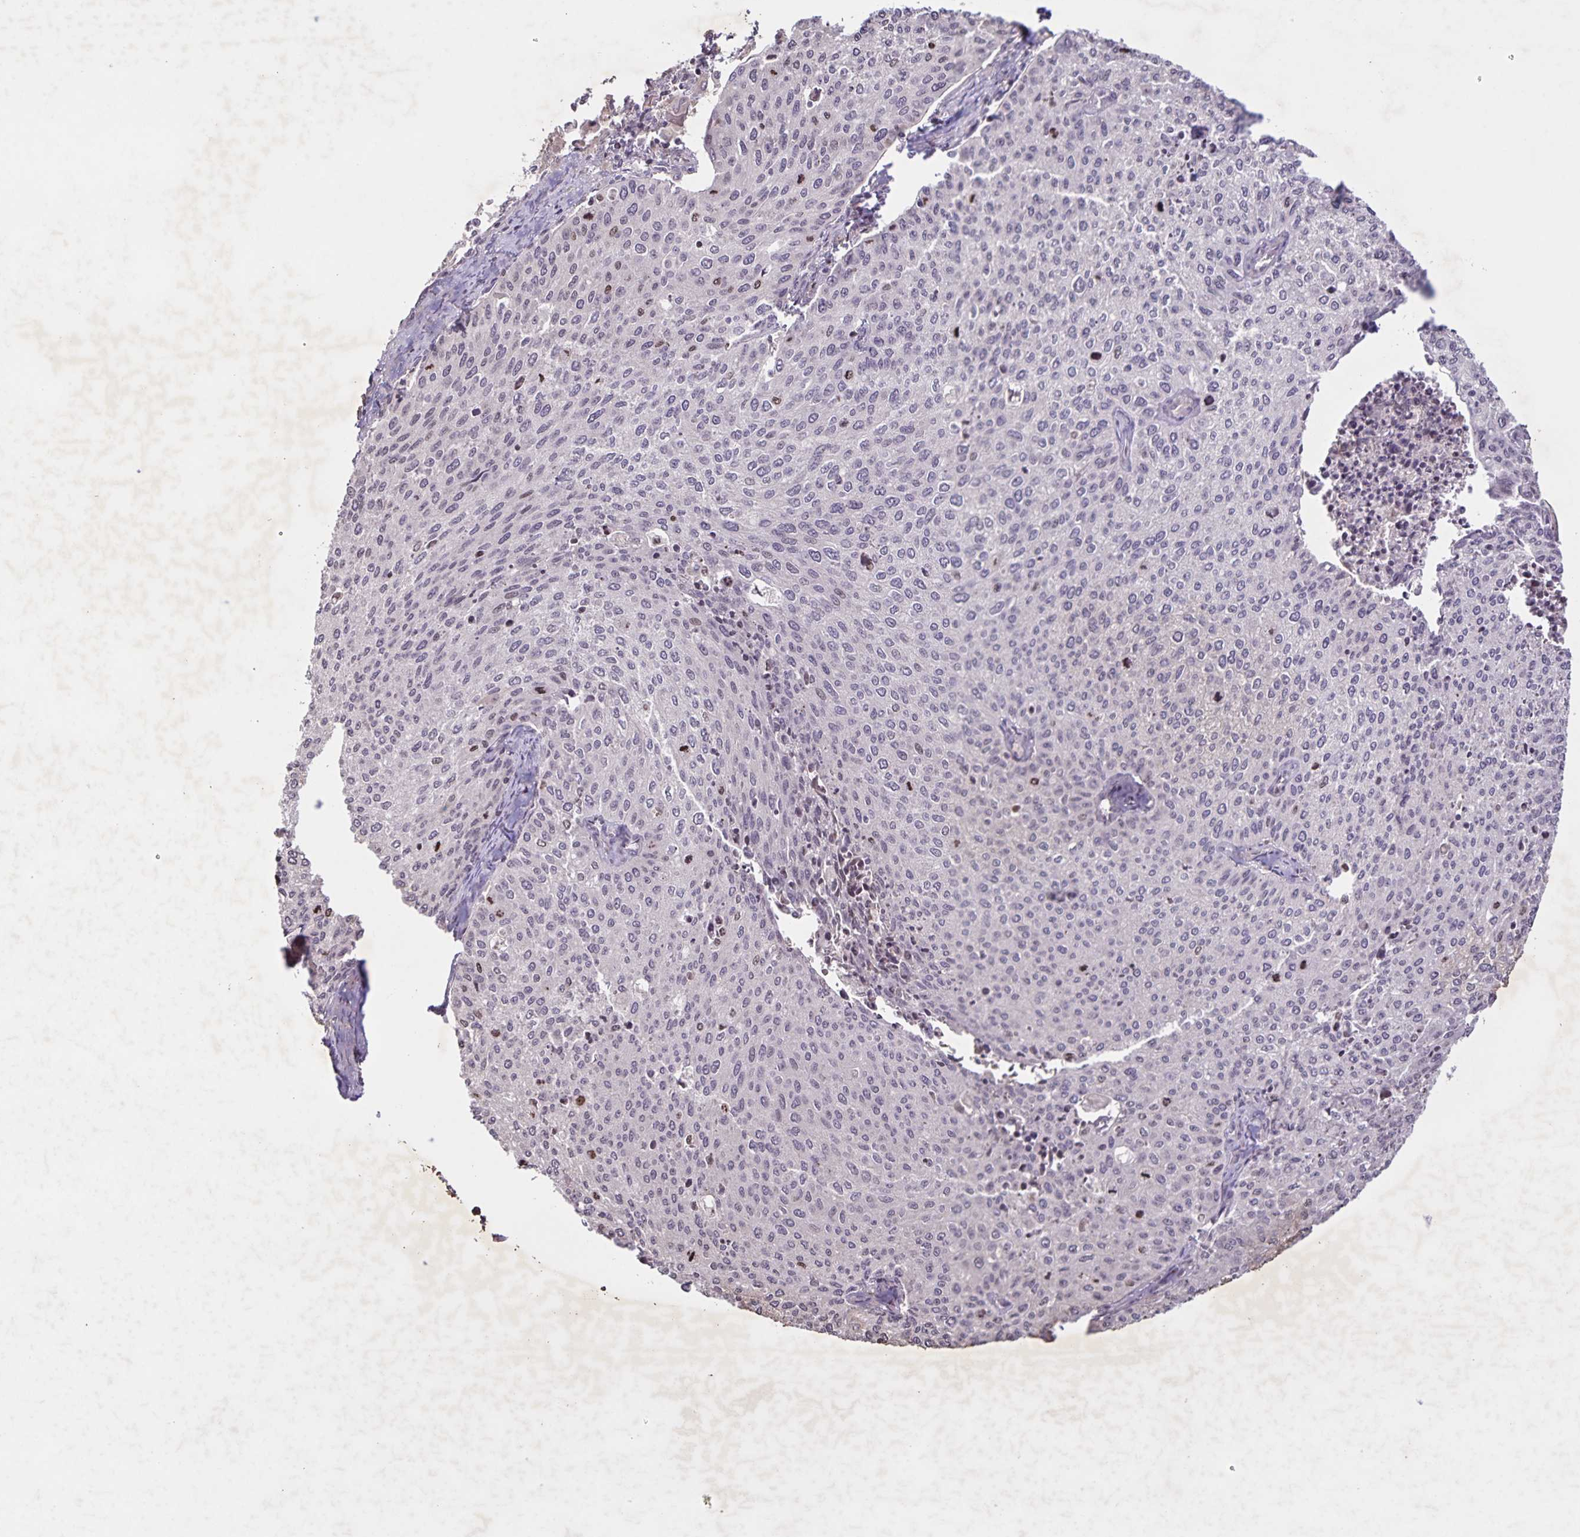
{"staining": {"intensity": "moderate", "quantity": "<25%", "location": "nuclear"}, "tissue": "cervical cancer", "cell_type": "Tumor cells", "image_type": "cancer", "snomed": [{"axis": "morphology", "description": "Squamous cell carcinoma, NOS"}, {"axis": "topography", "description": "Cervix"}], "caption": "Tumor cells display low levels of moderate nuclear positivity in approximately <25% of cells in human squamous cell carcinoma (cervical).", "gene": "GDF2", "patient": {"sex": "female", "age": 38}}